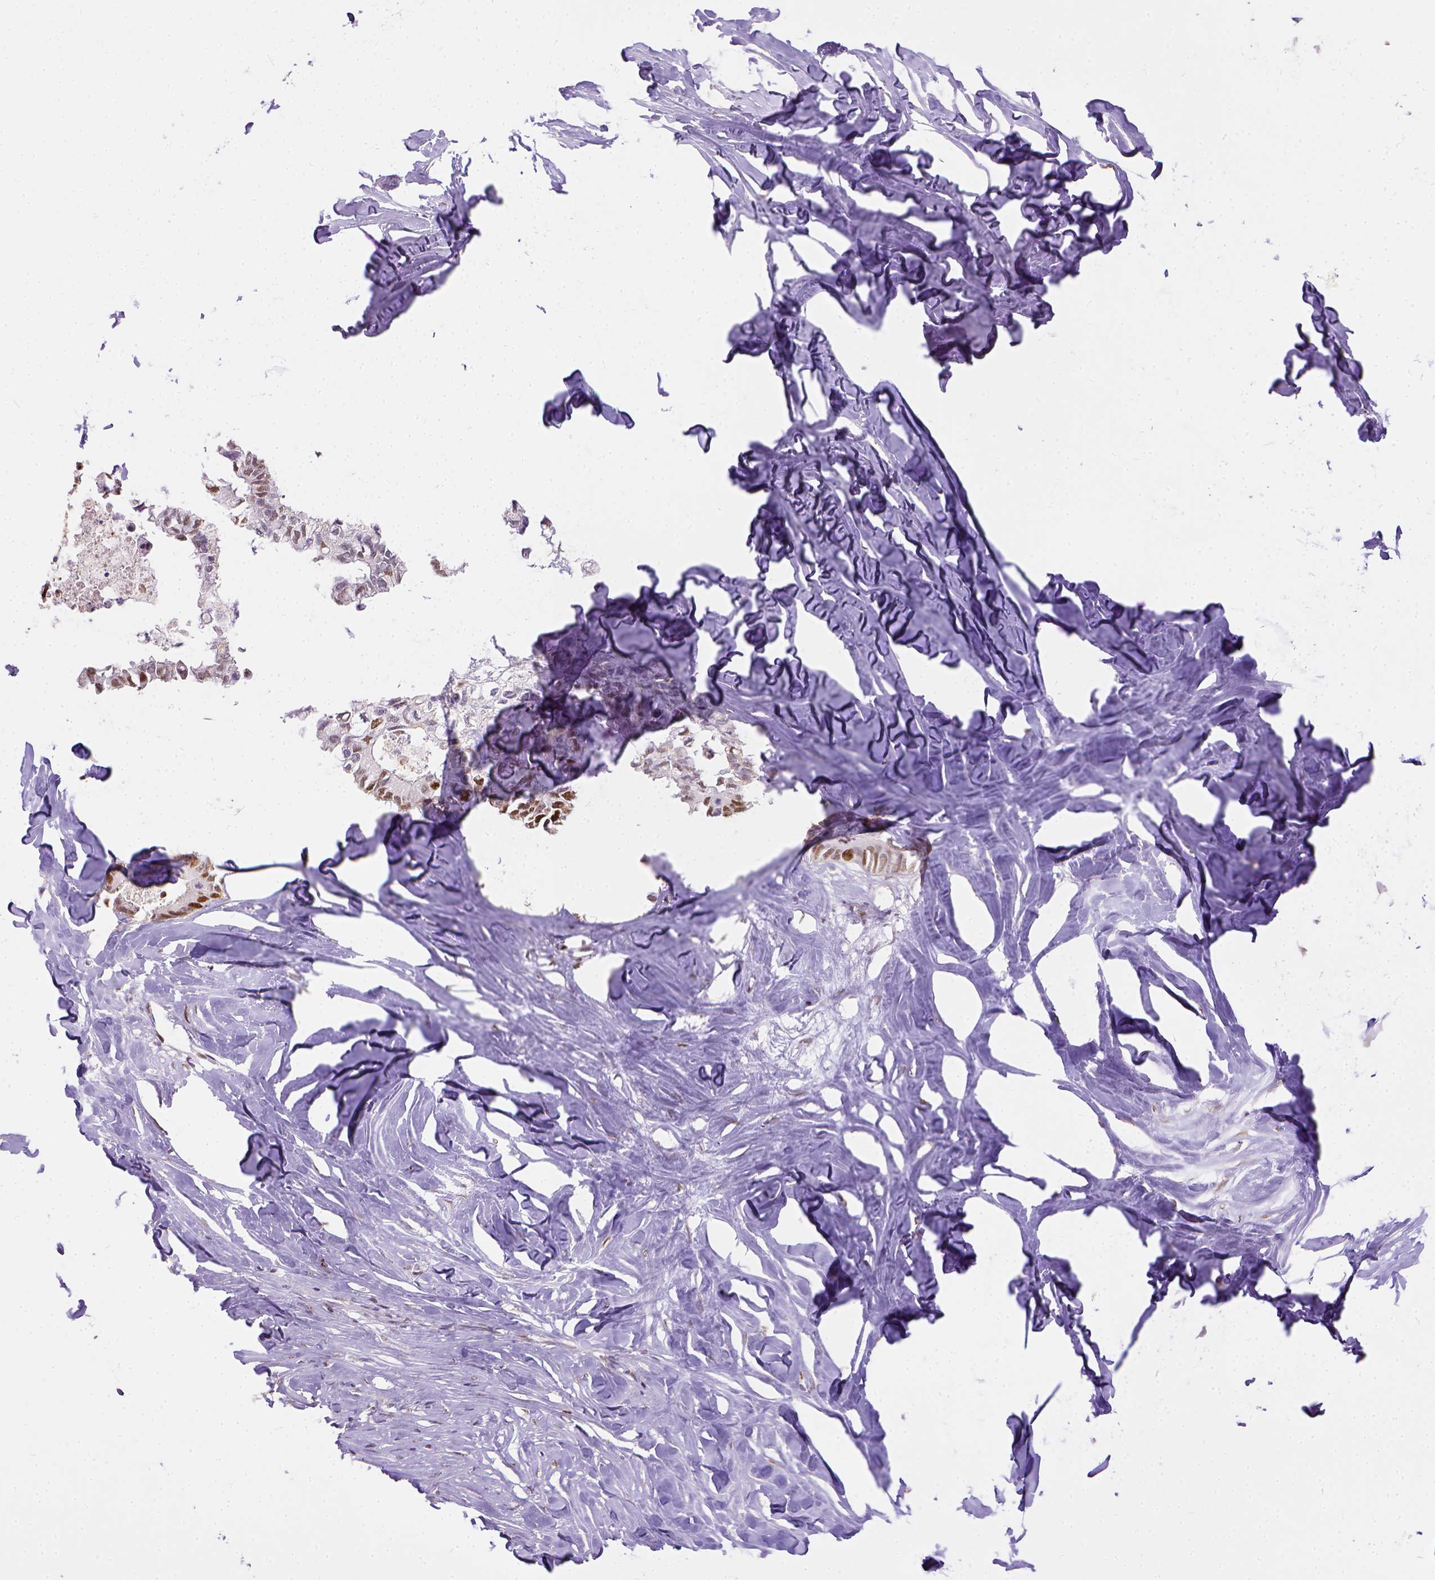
{"staining": {"intensity": "moderate", "quantity": ">75%", "location": "nuclear"}, "tissue": "colorectal cancer", "cell_type": "Tumor cells", "image_type": "cancer", "snomed": [{"axis": "morphology", "description": "Adenocarcinoma, NOS"}, {"axis": "topography", "description": "Colon"}, {"axis": "topography", "description": "Rectum"}], "caption": "A micrograph of human colorectal cancer stained for a protein displays moderate nuclear brown staining in tumor cells.", "gene": "ERCC1", "patient": {"sex": "male", "age": 57}}